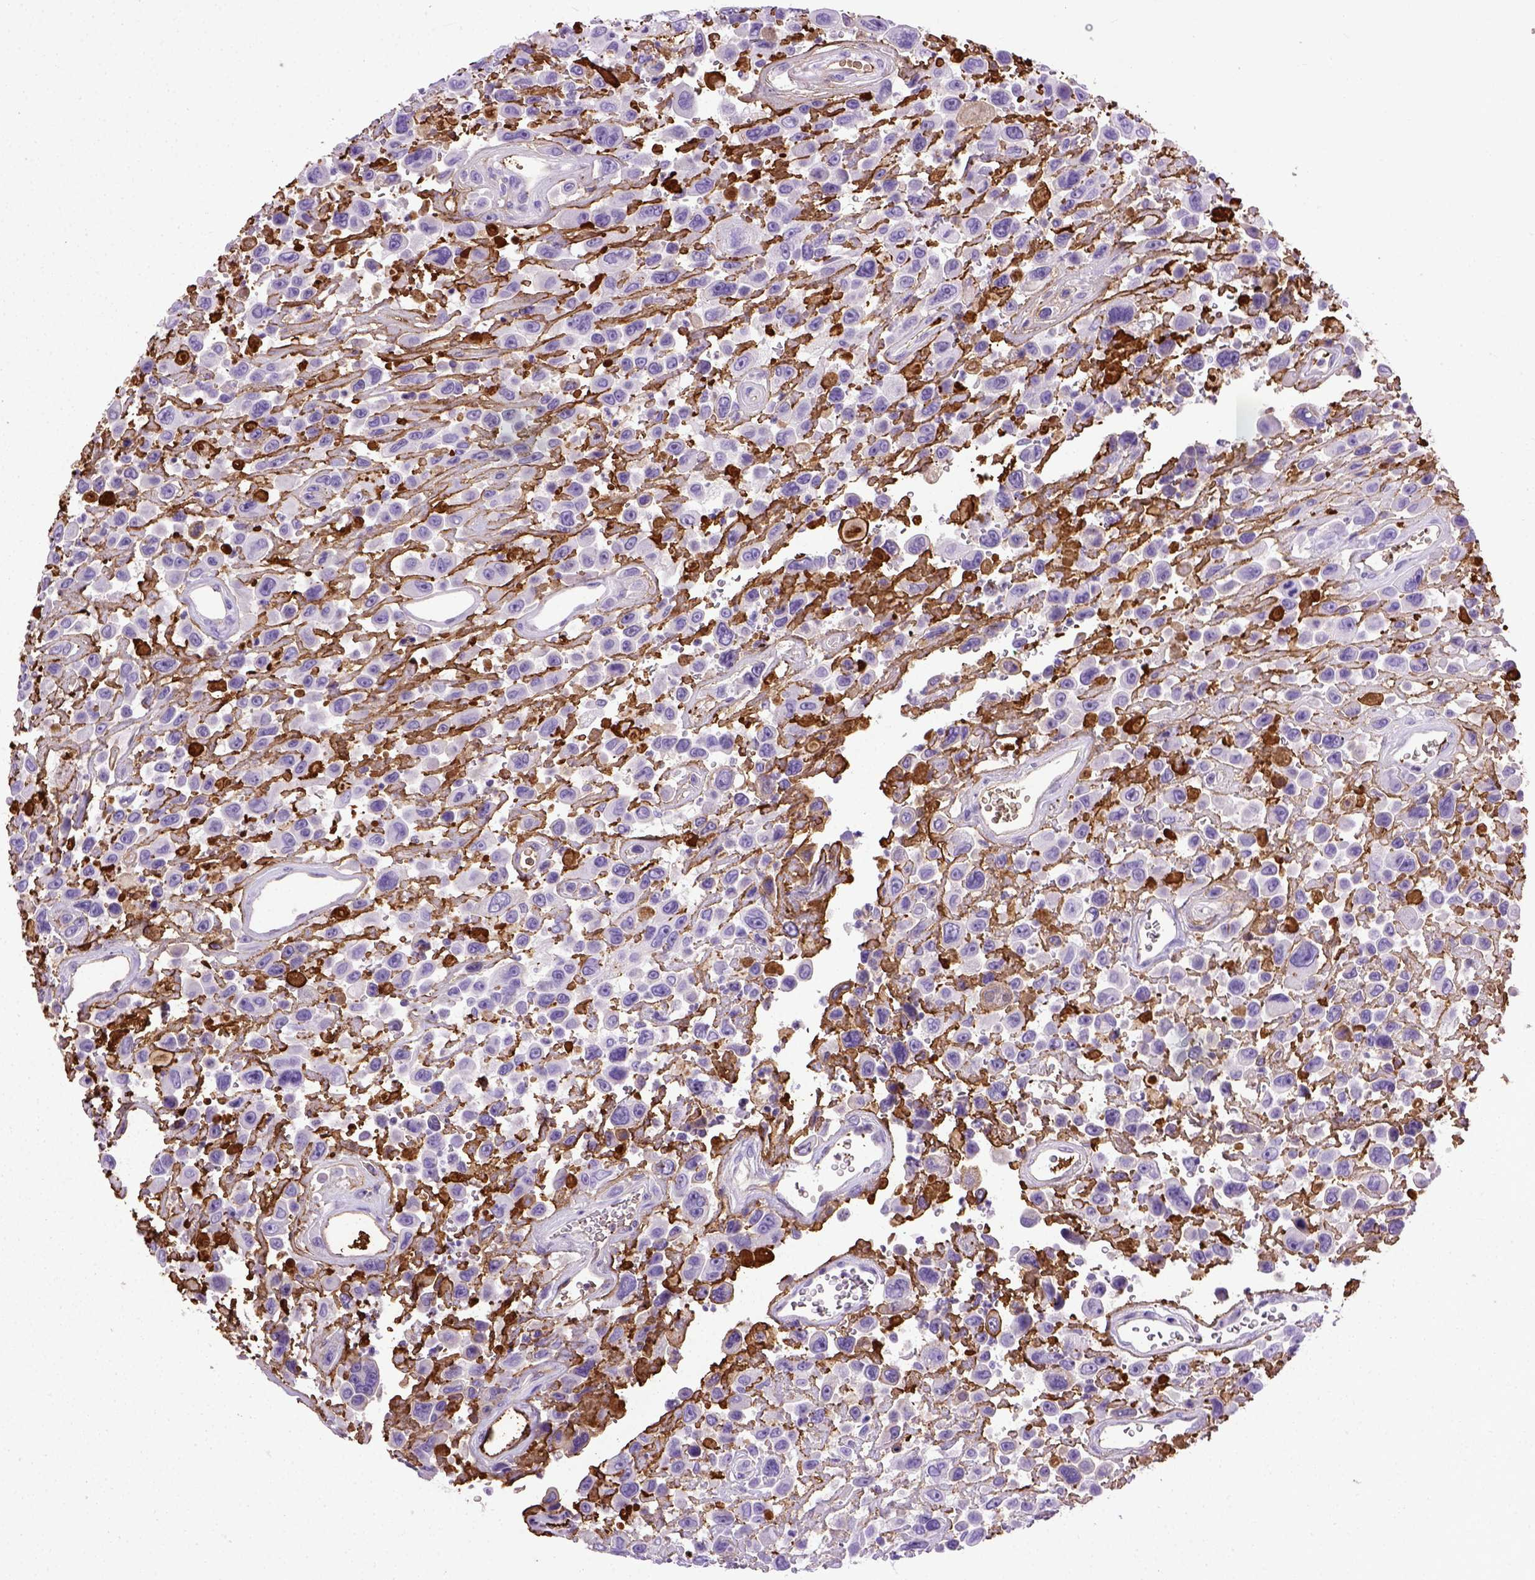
{"staining": {"intensity": "negative", "quantity": "none", "location": "none"}, "tissue": "urothelial cancer", "cell_type": "Tumor cells", "image_type": "cancer", "snomed": [{"axis": "morphology", "description": "Urothelial carcinoma, High grade"}, {"axis": "topography", "description": "Urinary bladder"}], "caption": "Immunohistochemistry (IHC) of high-grade urothelial carcinoma displays no staining in tumor cells.", "gene": "ADAMTS8", "patient": {"sex": "male", "age": 53}}